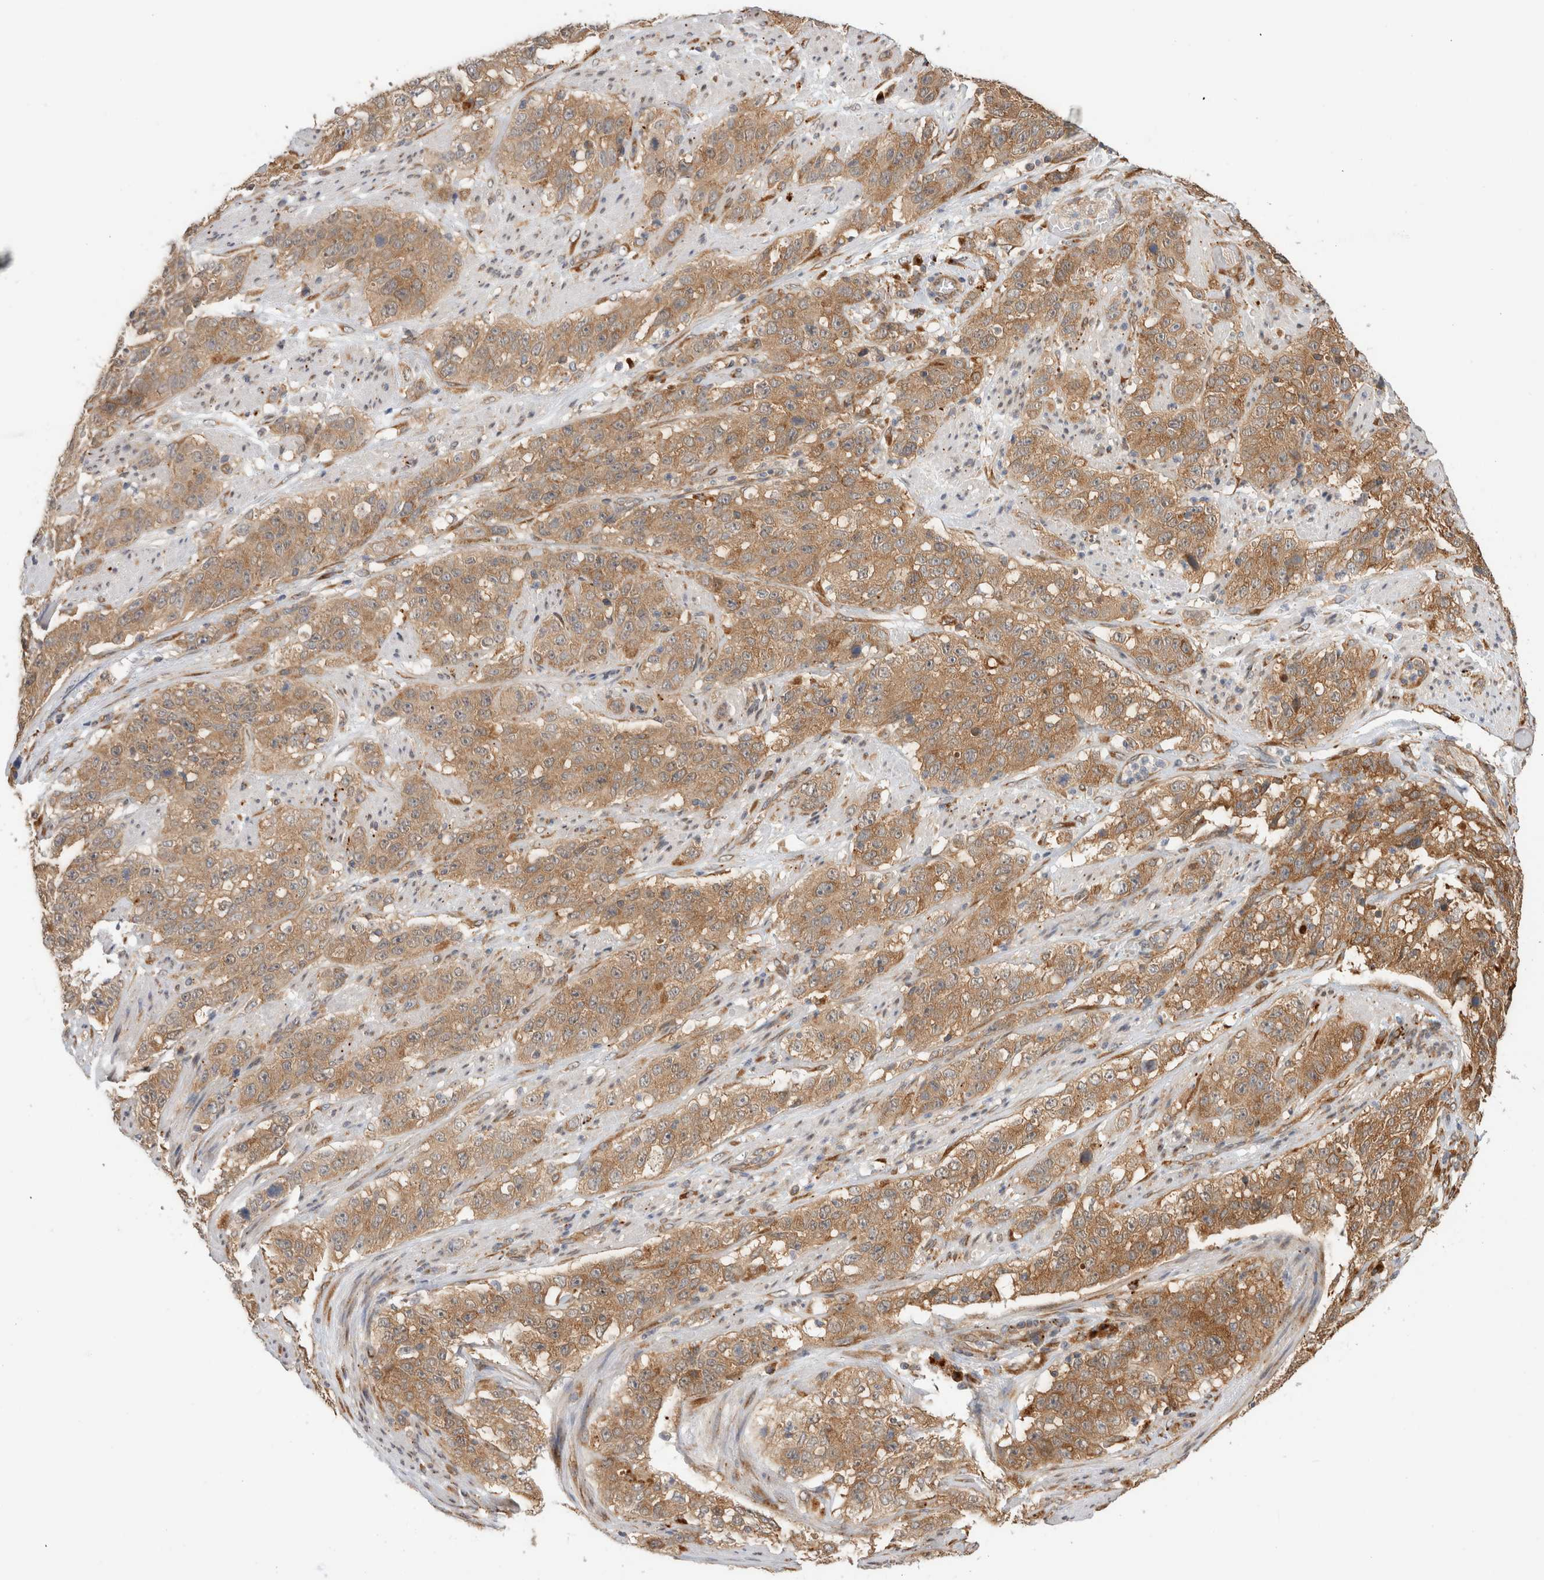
{"staining": {"intensity": "weak", "quantity": ">75%", "location": "cytoplasmic/membranous"}, "tissue": "stomach cancer", "cell_type": "Tumor cells", "image_type": "cancer", "snomed": [{"axis": "morphology", "description": "Adenocarcinoma, NOS"}, {"axis": "topography", "description": "Stomach"}], "caption": "Weak cytoplasmic/membranous staining for a protein is present in approximately >75% of tumor cells of stomach cancer using immunohistochemistry (IHC).", "gene": "ACTL9", "patient": {"sex": "male", "age": 48}}